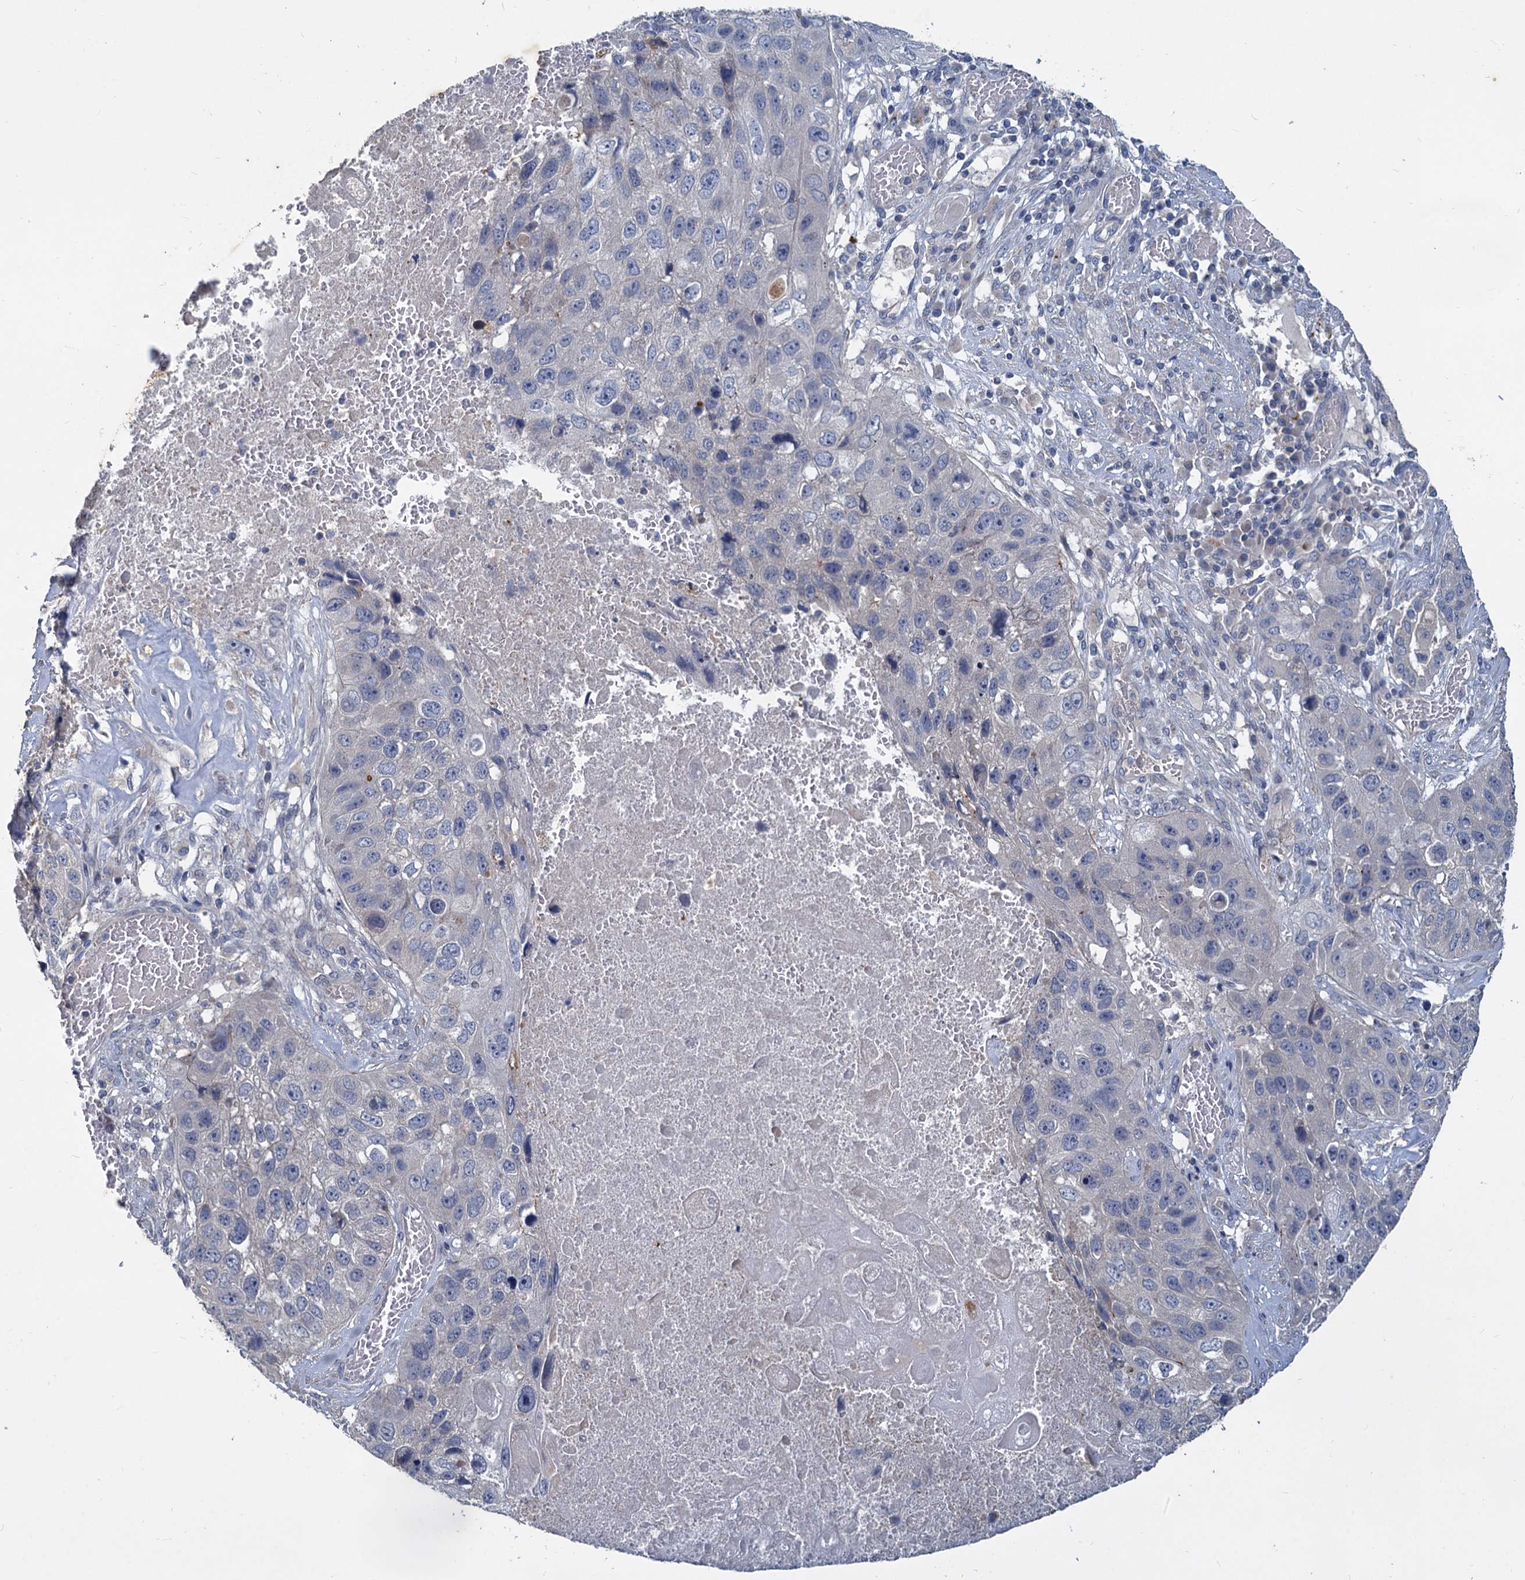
{"staining": {"intensity": "negative", "quantity": "none", "location": "none"}, "tissue": "lung cancer", "cell_type": "Tumor cells", "image_type": "cancer", "snomed": [{"axis": "morphology", "description": "Squamous cell carcinoma, NOS"}, {"axis": "topography", "description": "Lung"}], "caption": "The micrograph displays no significant positivity in tumor cells of lung squamous cell carcinoma.", "gene": "SLC2A7", "patient": {"sex": "male", "age": 61}}